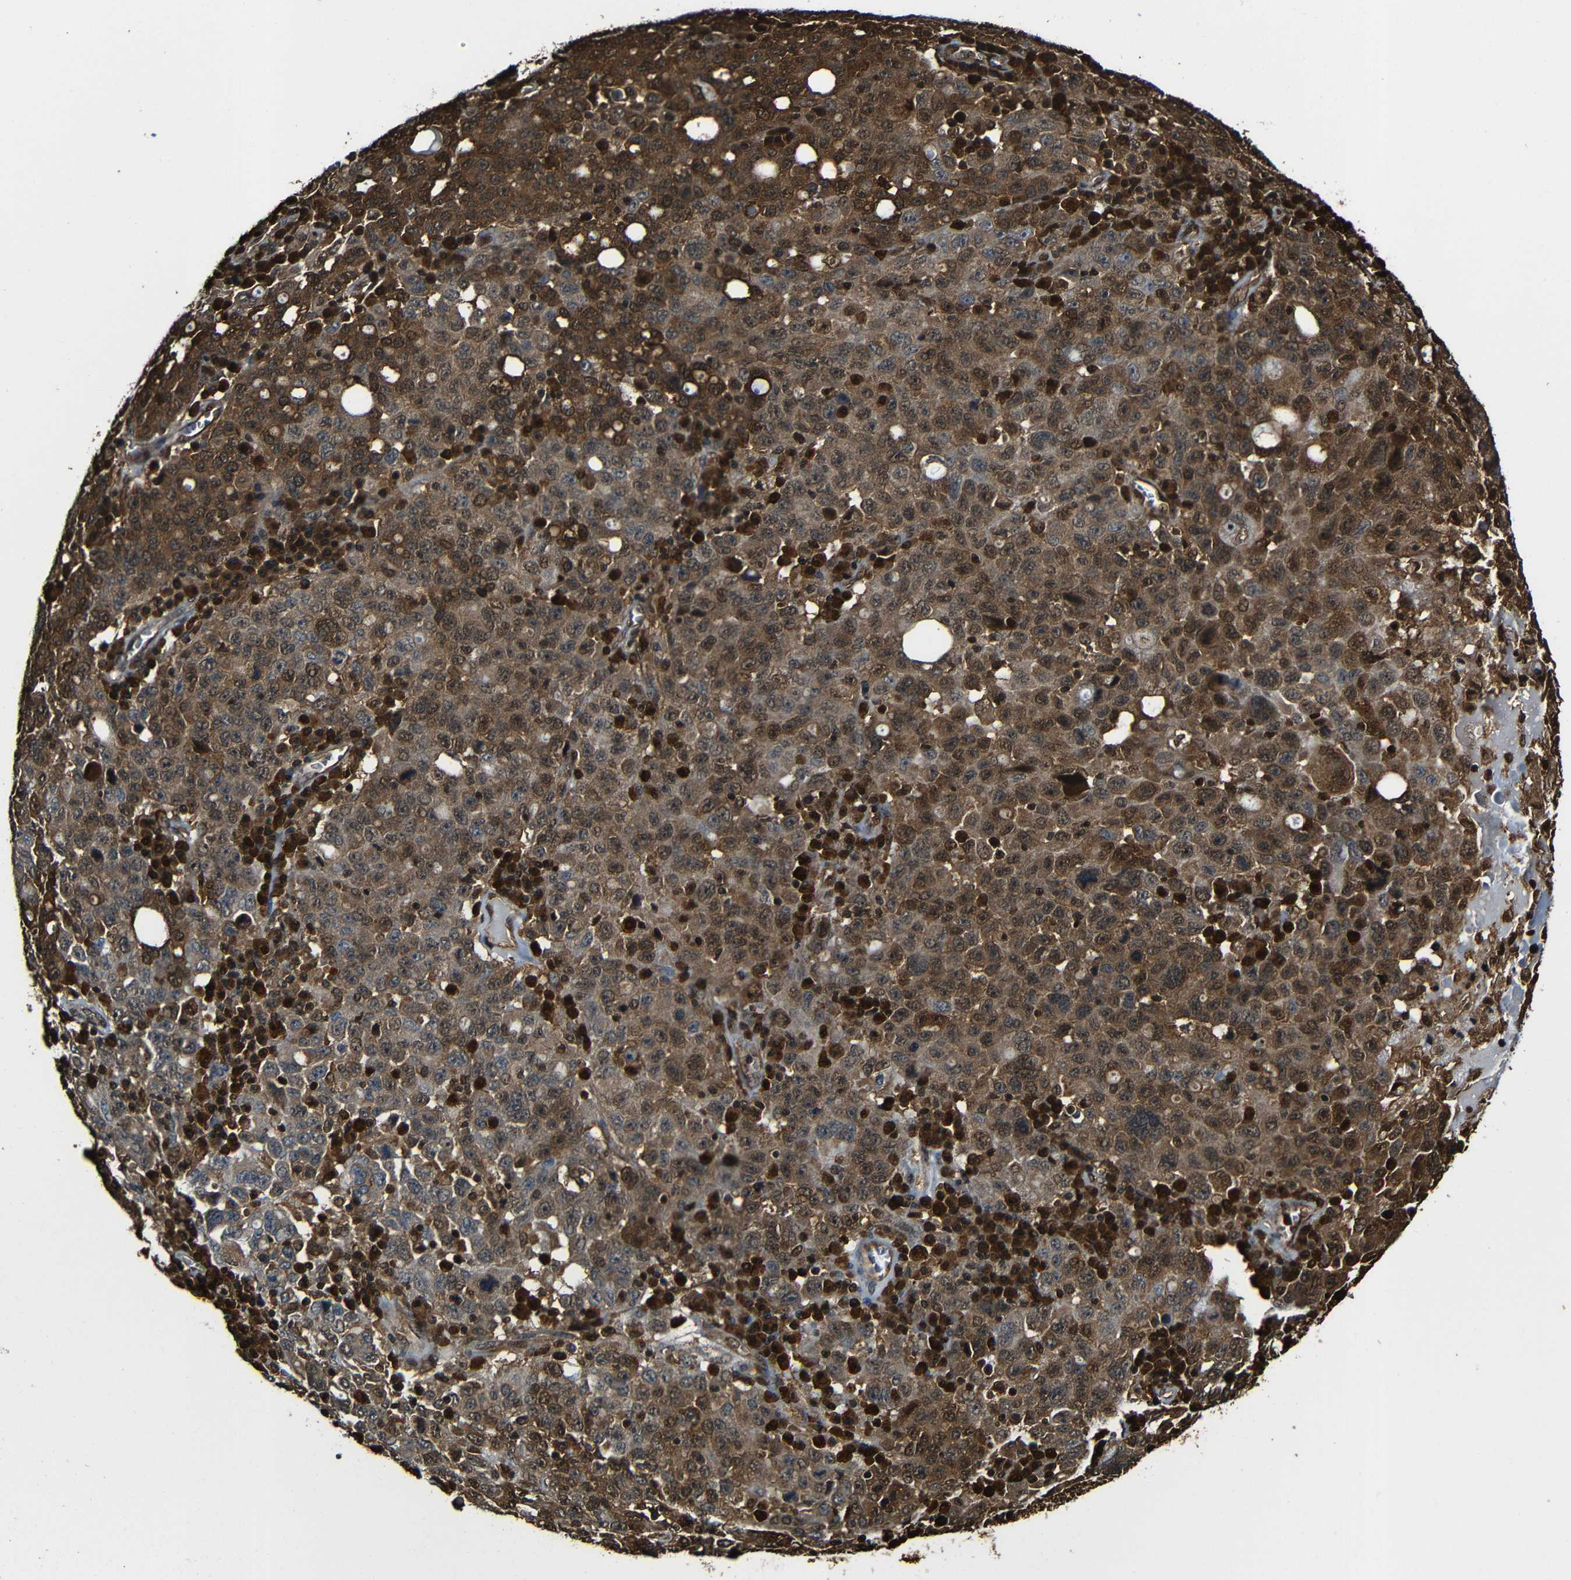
{"staining": {"intensity": "strong", "quantity": ">75%", "location": "cytoplasmic/membranous,nuclear"}, "tissue": "ovarian cancer", "cell_type": "Tumor cells", "image_type": "cancer", "snomed": [{"axis": "morphology", "description": "Carcinoma, endometroid"}, {"axis": "topography", "description": "Ovary"}], "caption": "This photomicrograph exhibits immunohistochemistry (IHC) staining of human ovarian endometroid carcinoma, with high strong cytoplasmic/membranous and nuclear positivity in approximately >75% of tumor cells.", "gene": "VCP", "patient": {"sex": "female", "age": 62}}